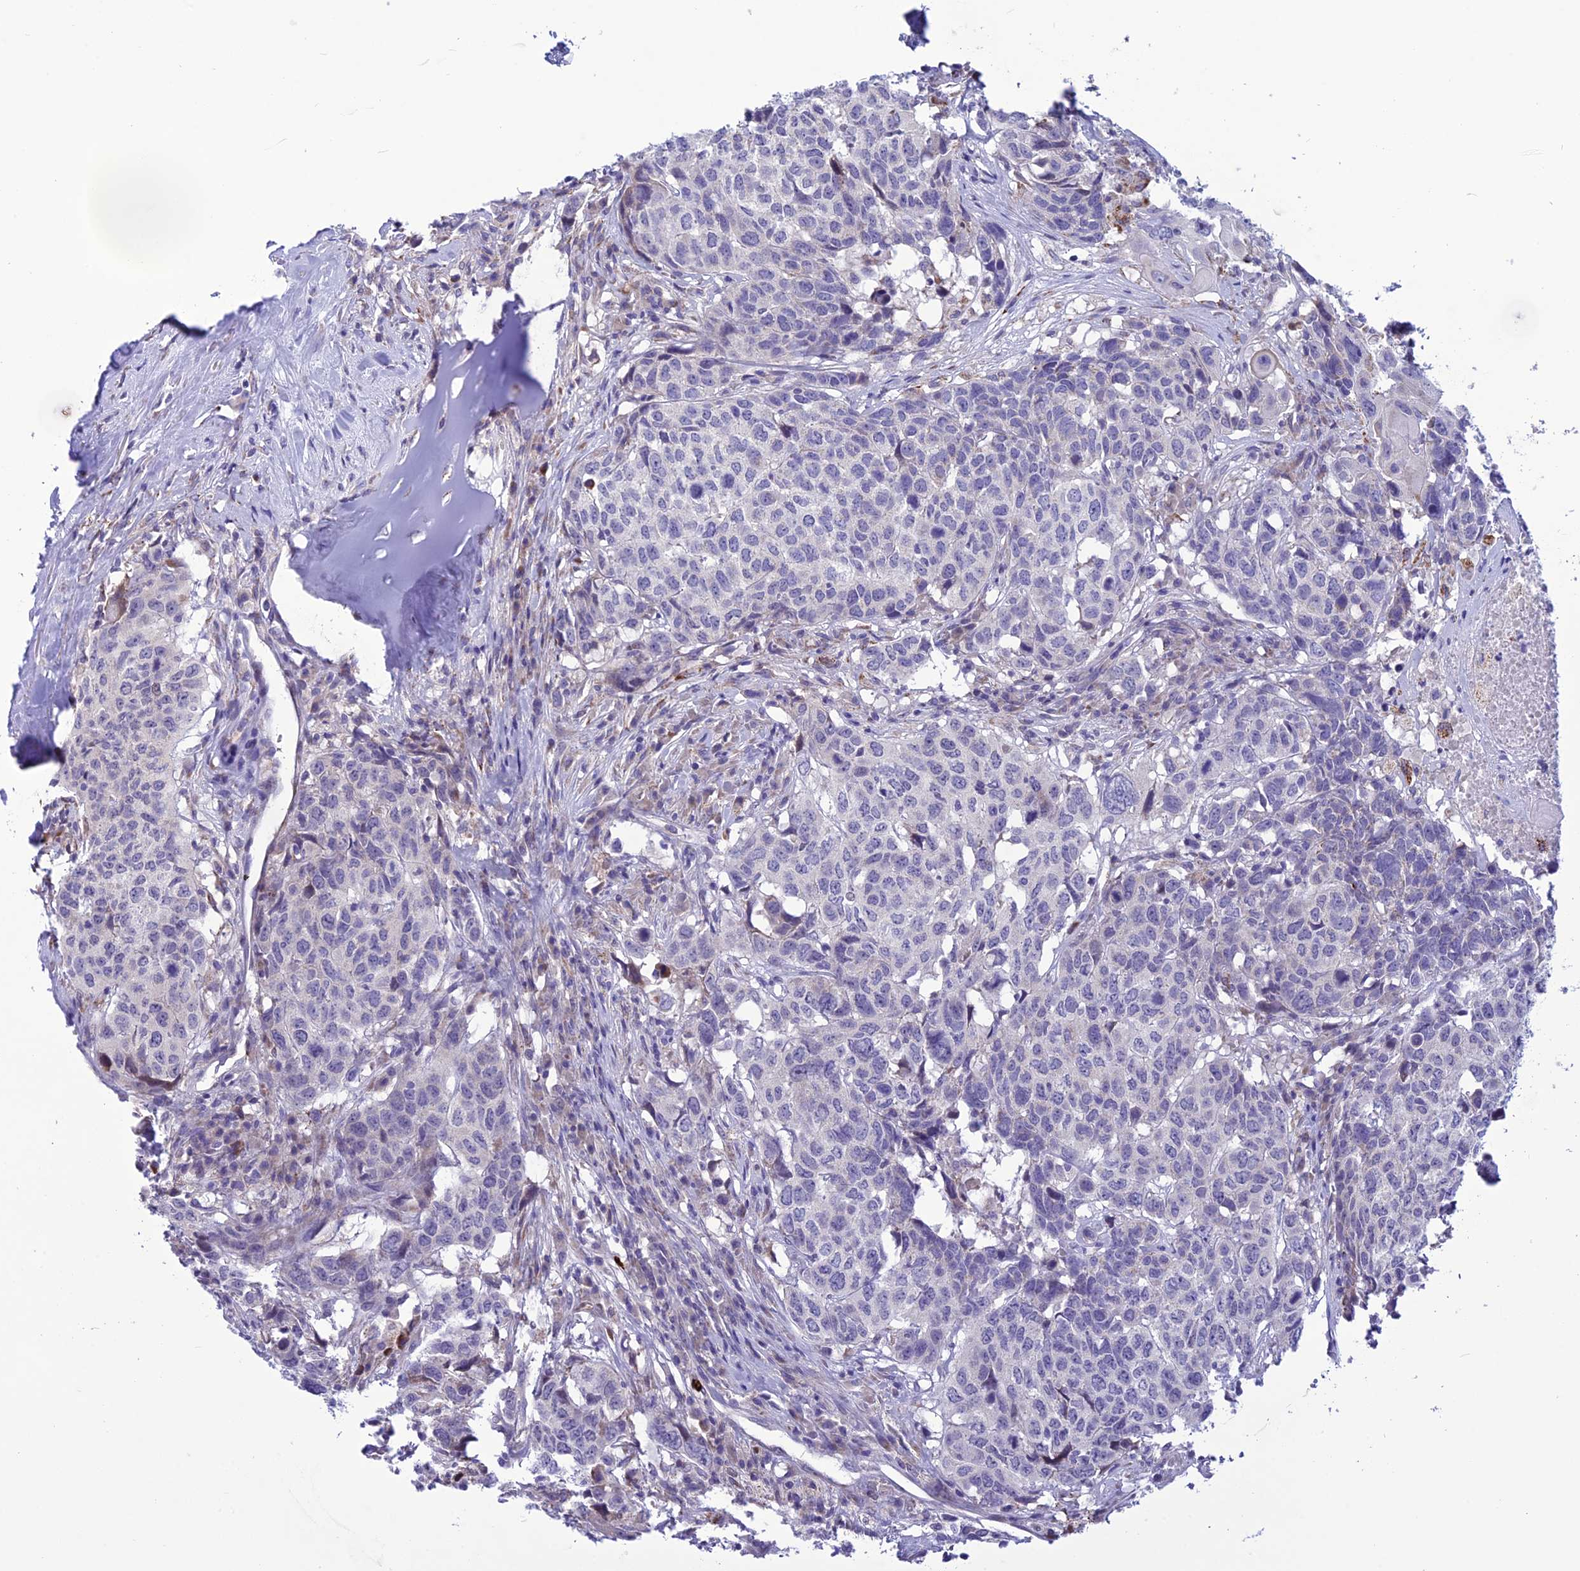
{"staining": {"intensity": "negative", "quantity": "none", "location": "none"}, "tissue": "head and neck cancer", "cell_type": "Tumor cells", "image_type": "cancer", "snomed": [{"axis": "morphology", "description": "Squamous cell carcinoma, NOS"}, {"axis": "topography", "description": "Head-Neck"}], "caption": "IHC photomicrograph of neoplastic tissue: human head and neck cancer (squamous cell carcinoma) stained with DAB (3,3'-diaminobenzidine) shows no significant protein staining in tumor cells.", "gene": "PSMF1", "patient": {"sex": "male", "age": 66}}